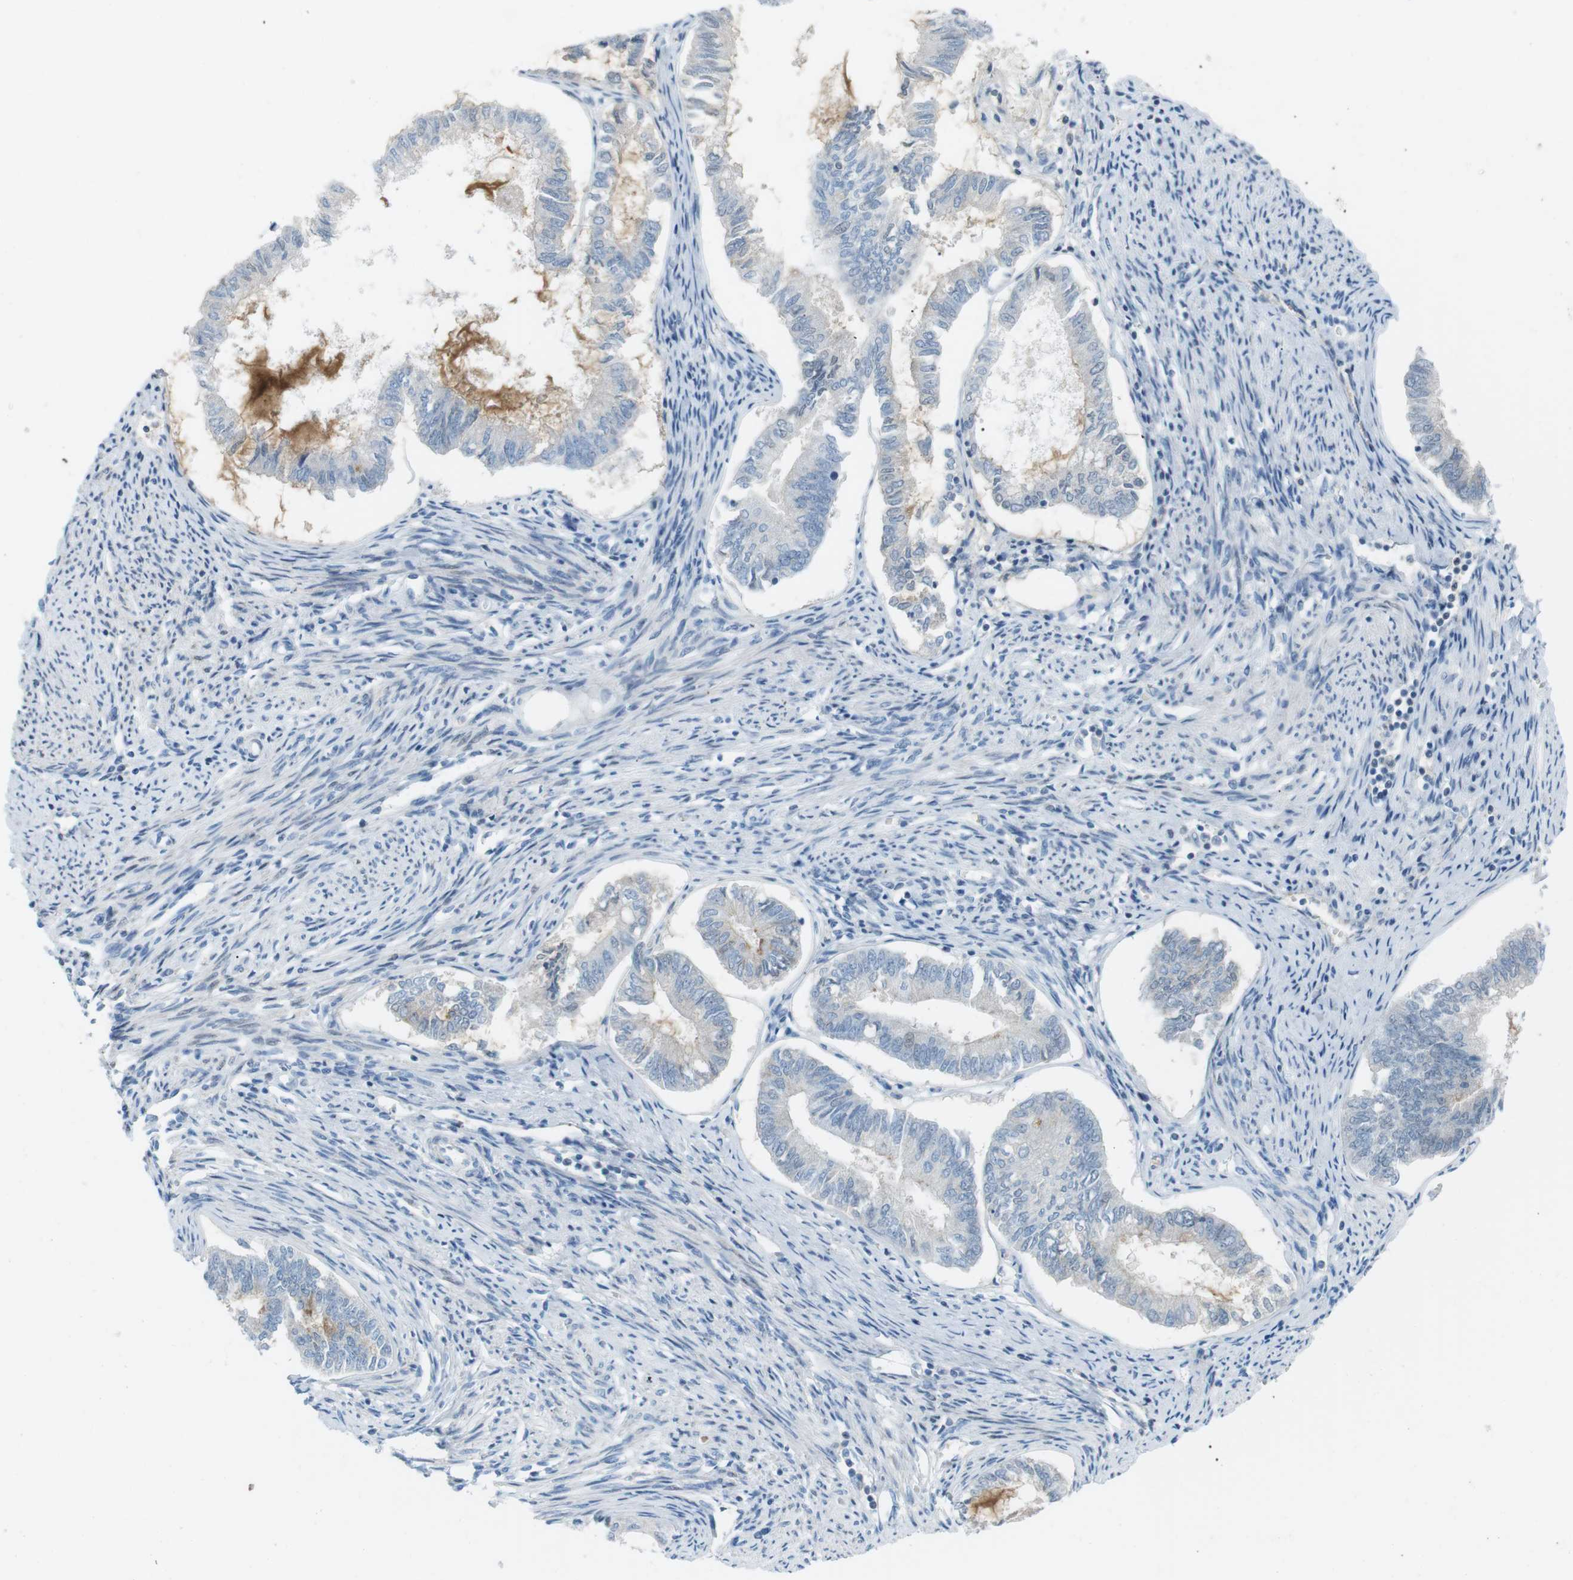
{"staining": {"intensity": "negative", "quantity": "none", "location": "none"}, "tissue": "endometrial cancer", "cell_type": "Tumor cells", "image_type": "cancer", "snomed": [{"axis": "morphology", "description": "Adenocarcinoma, NOS"}, {"axis": "topography", "description": "Endometrium"}], "caption": "DAB (3,3'-diaminobenzidine) immunohistochemical staining of human endometrial adenocarcinoma demonstrates no significant positivity in tumor cells.", "gene": "AZGP1", "patient": {"sex": "female", "age": 86}}